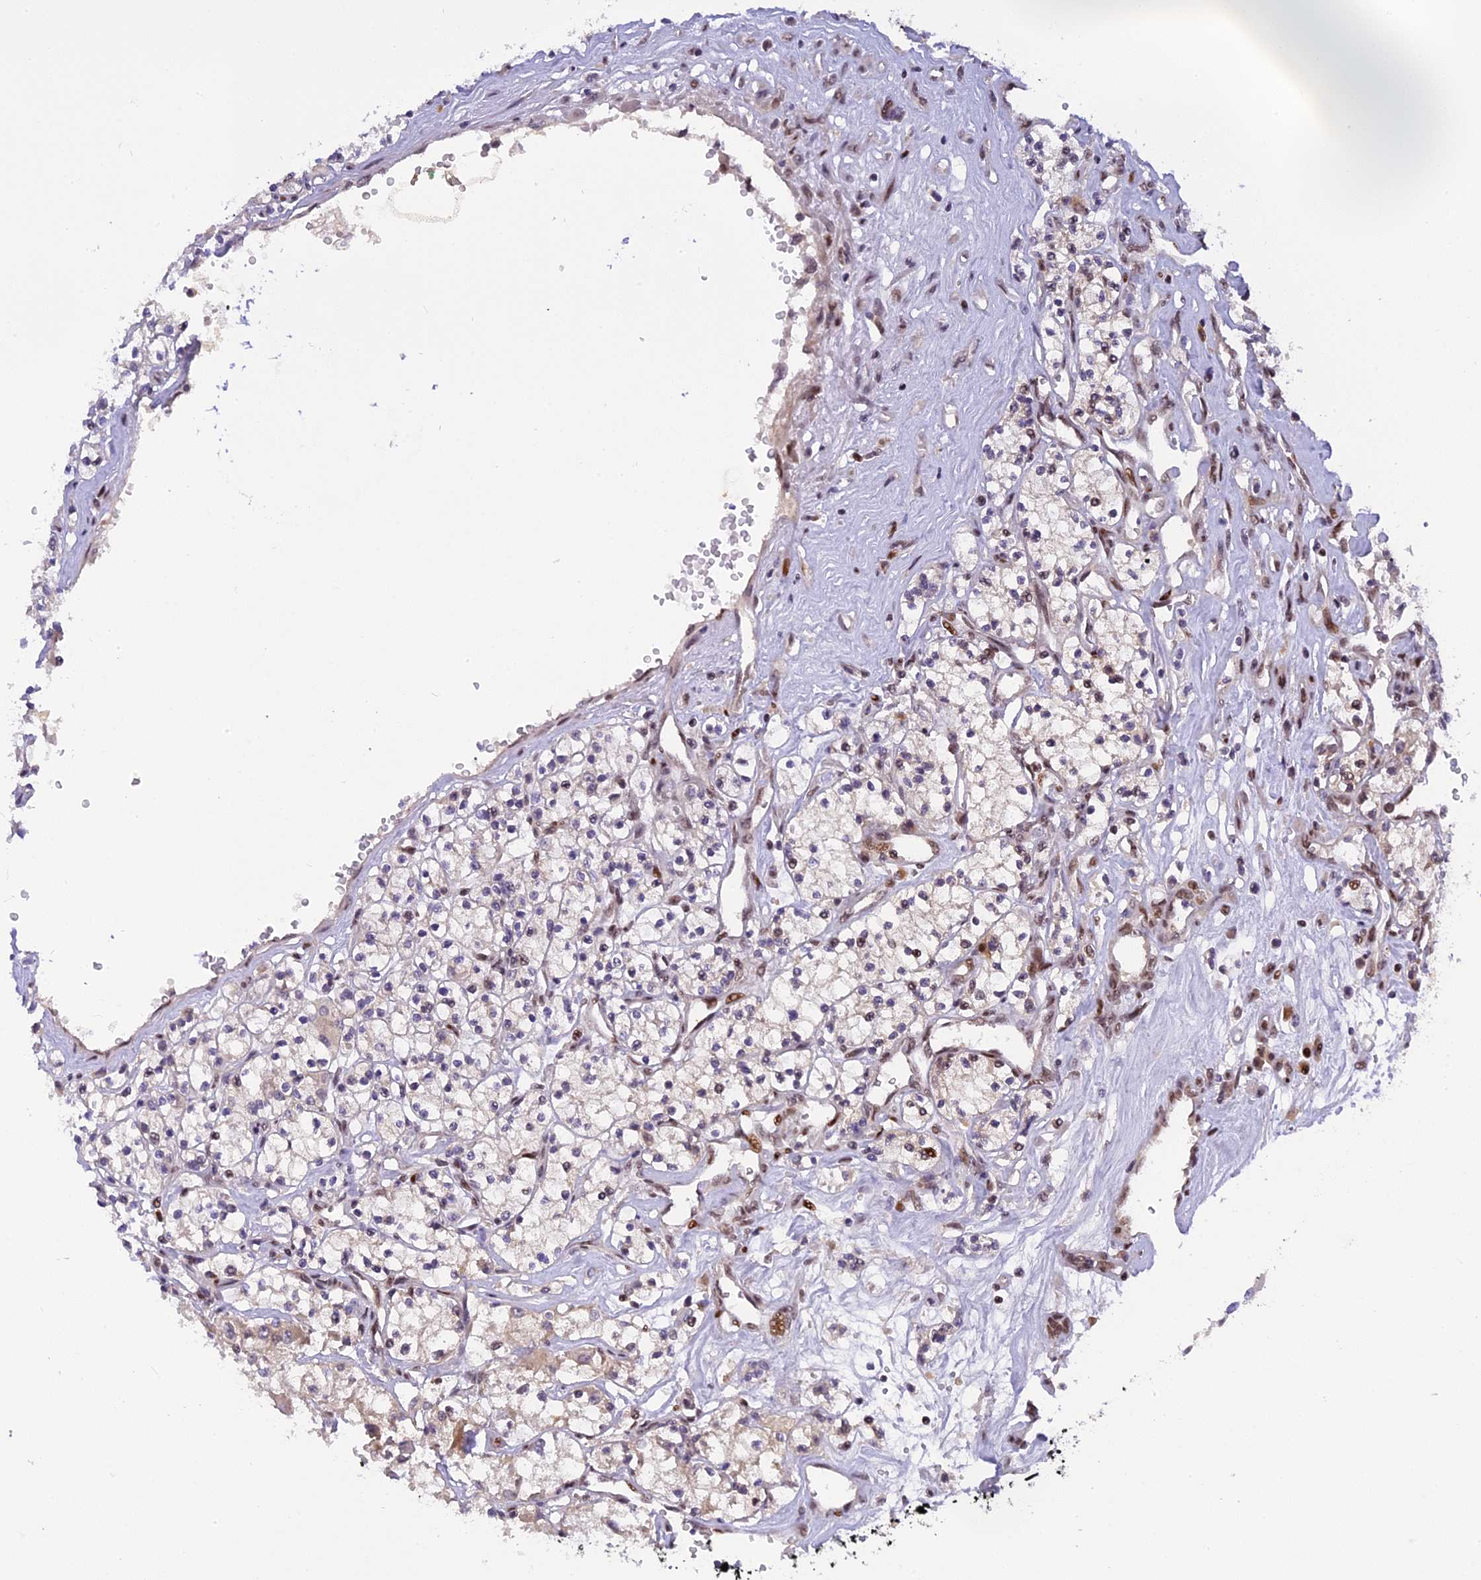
{"staining": {"intensity": "moderate", "quantity": "<25%", "location": "nuclear"}, "tissue": "renal cancer", "cell_type": "Tumor cells", "image_type": "cancer", "snomed": [{"axis": "morphology", "description": "Adenocarcinoma, NOS"}, {"axis": "topography", "description": "Kidney"}], "caption": "The immunohistochemical stain shows moderate nuclear expression in tumor cells of adenocarcinoma (renal) tissue.", "gene": "RABGGTA", "patient": {"sex": "female", "age": 59}}